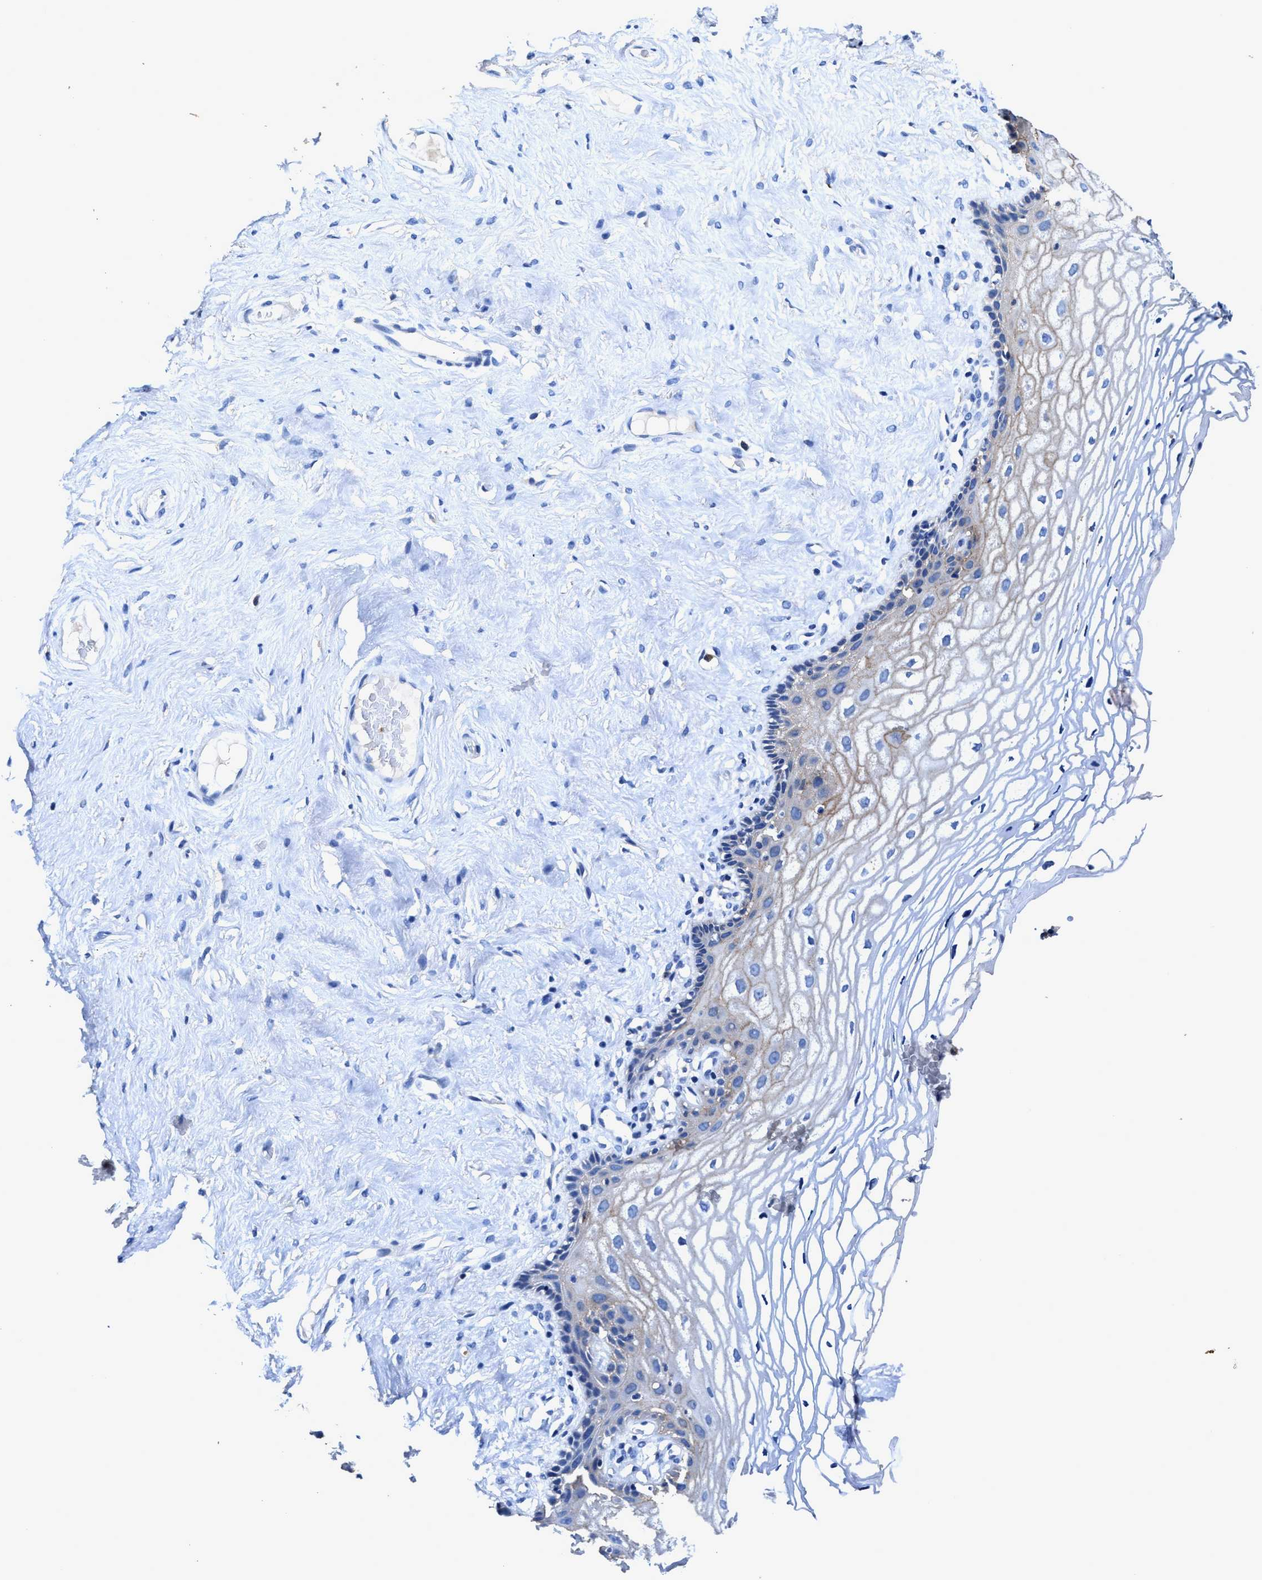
{"staining": {"intensity": "weak", "quantity": "25%-75%", "location": "cytoplasmic/membranous"}, "tissue": "vagina", "cell_type": "Squamous epithelial cells", "image_type": "normal", "snomed": [{"axis": "morphology", "description": "Normal tissue, NOS"}, {"axis": "morphology", "description": "Adenocarcinoma, NOS"}, {"axis": "topography", "description": "Rectum"}, {"axis": "topography", "description": "Vagina"}], "caption": "Squamous epithelial cells show low levels of weak cytoplasmic/membranous expression in about 25%-75% of cells in benign vagina. (brown staining indicates protein expression, while blue staining denotes nuclei).", "gene": "UBR4", "patient": {"sex": "female", "age": 71}}